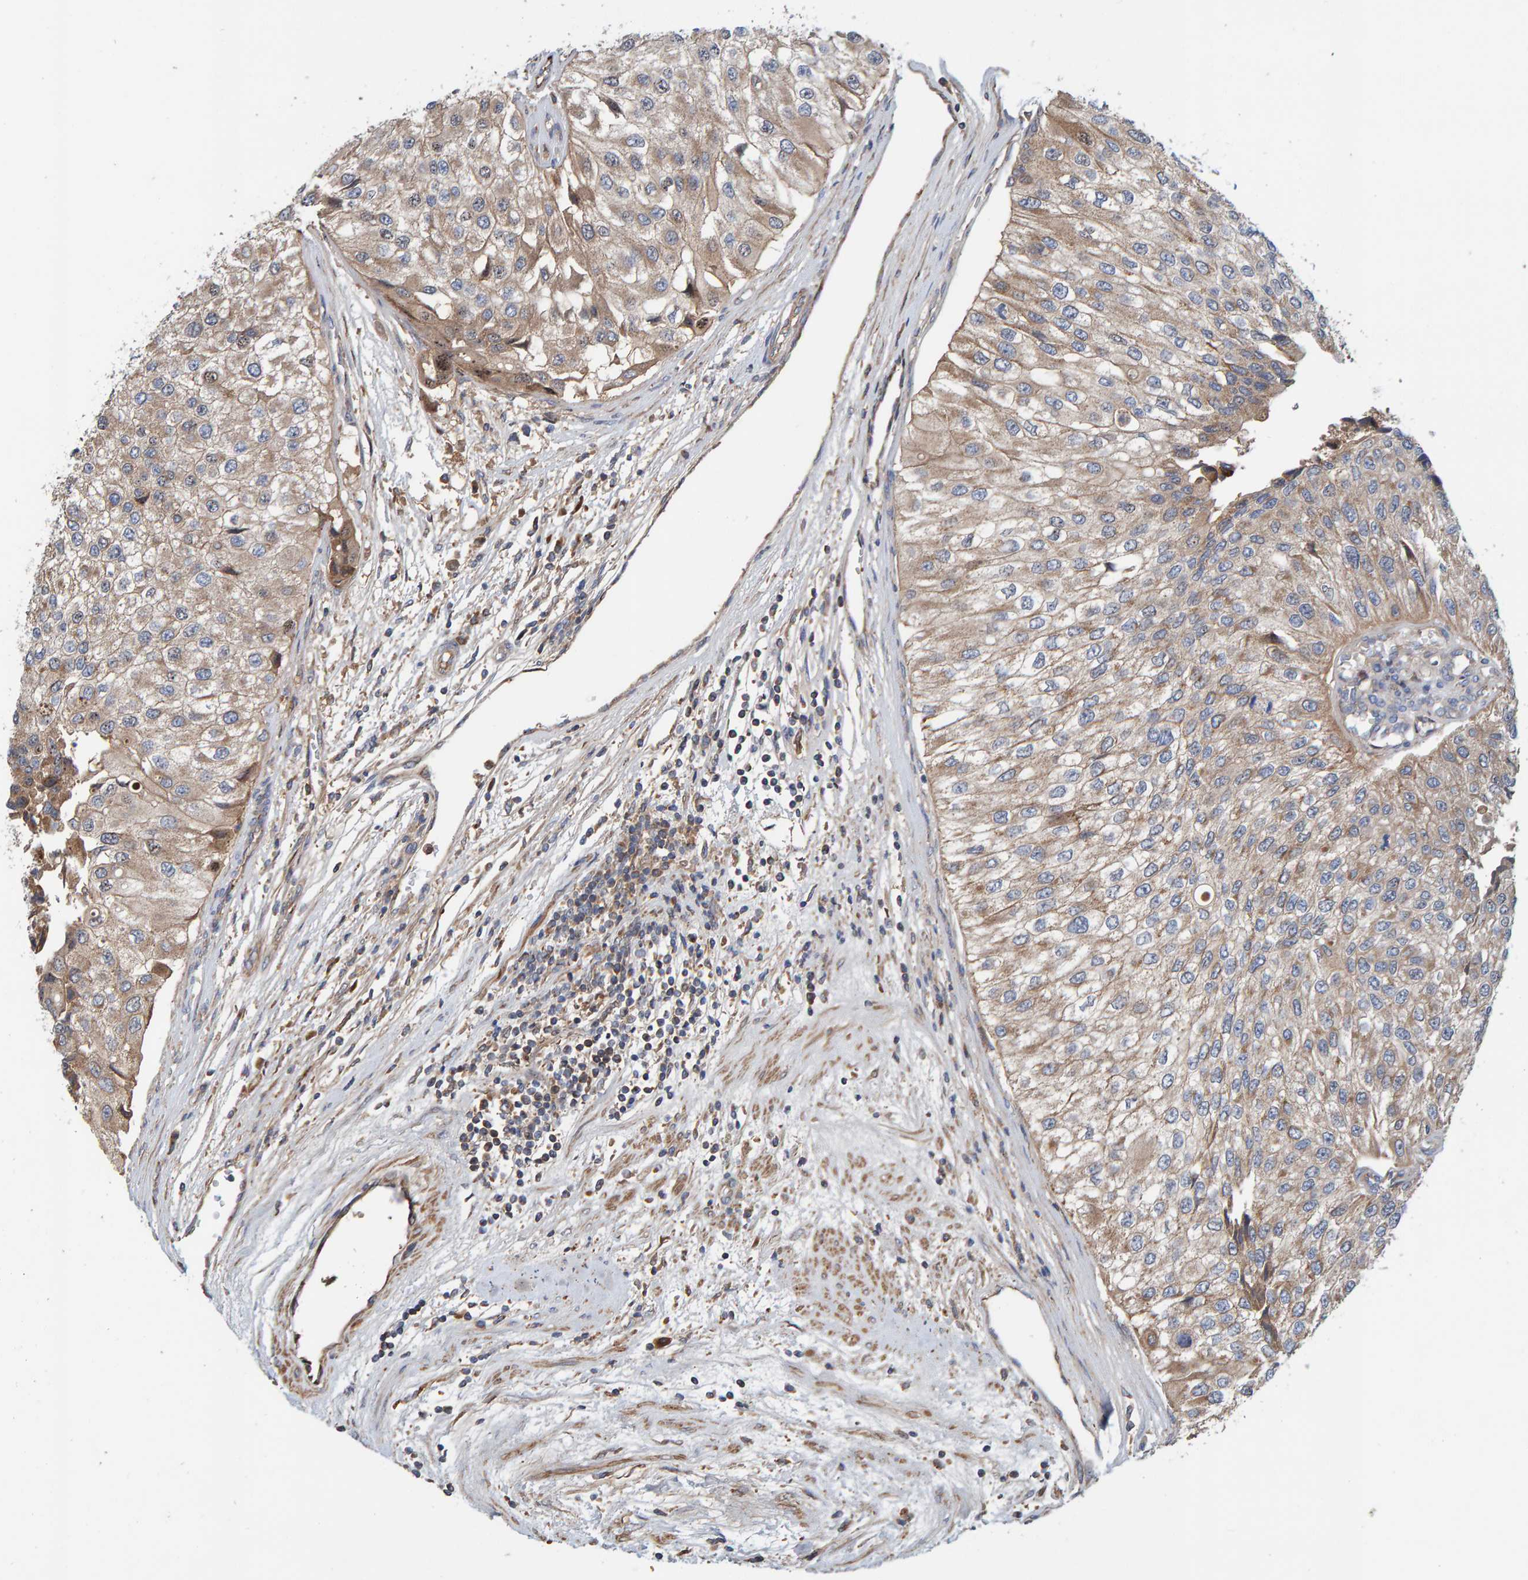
{"staining": {"intensity": "weak", "quantity": ">75%", "location": "cytoplasmic/membranous"}, "tissue": "urothelial cancer", "cell_type": "Tumor cells", "image_type": "cancer", "snomed": [{"axis": "morphology", "description": "Urothelial carcinoma, High grade"}, {"axis": "topography", "description": "Kidney"}, {"axis": "topography", "description": "Urinary bladder"}], "caption": "Brown immunohistochemical staining in human urothelial cancer reveals weak cytoplasmic/membranous expression in approximately >75% of tumor cells.", "gene": "KIAA0753", "patient": {"sex": "male", "age": 77}}